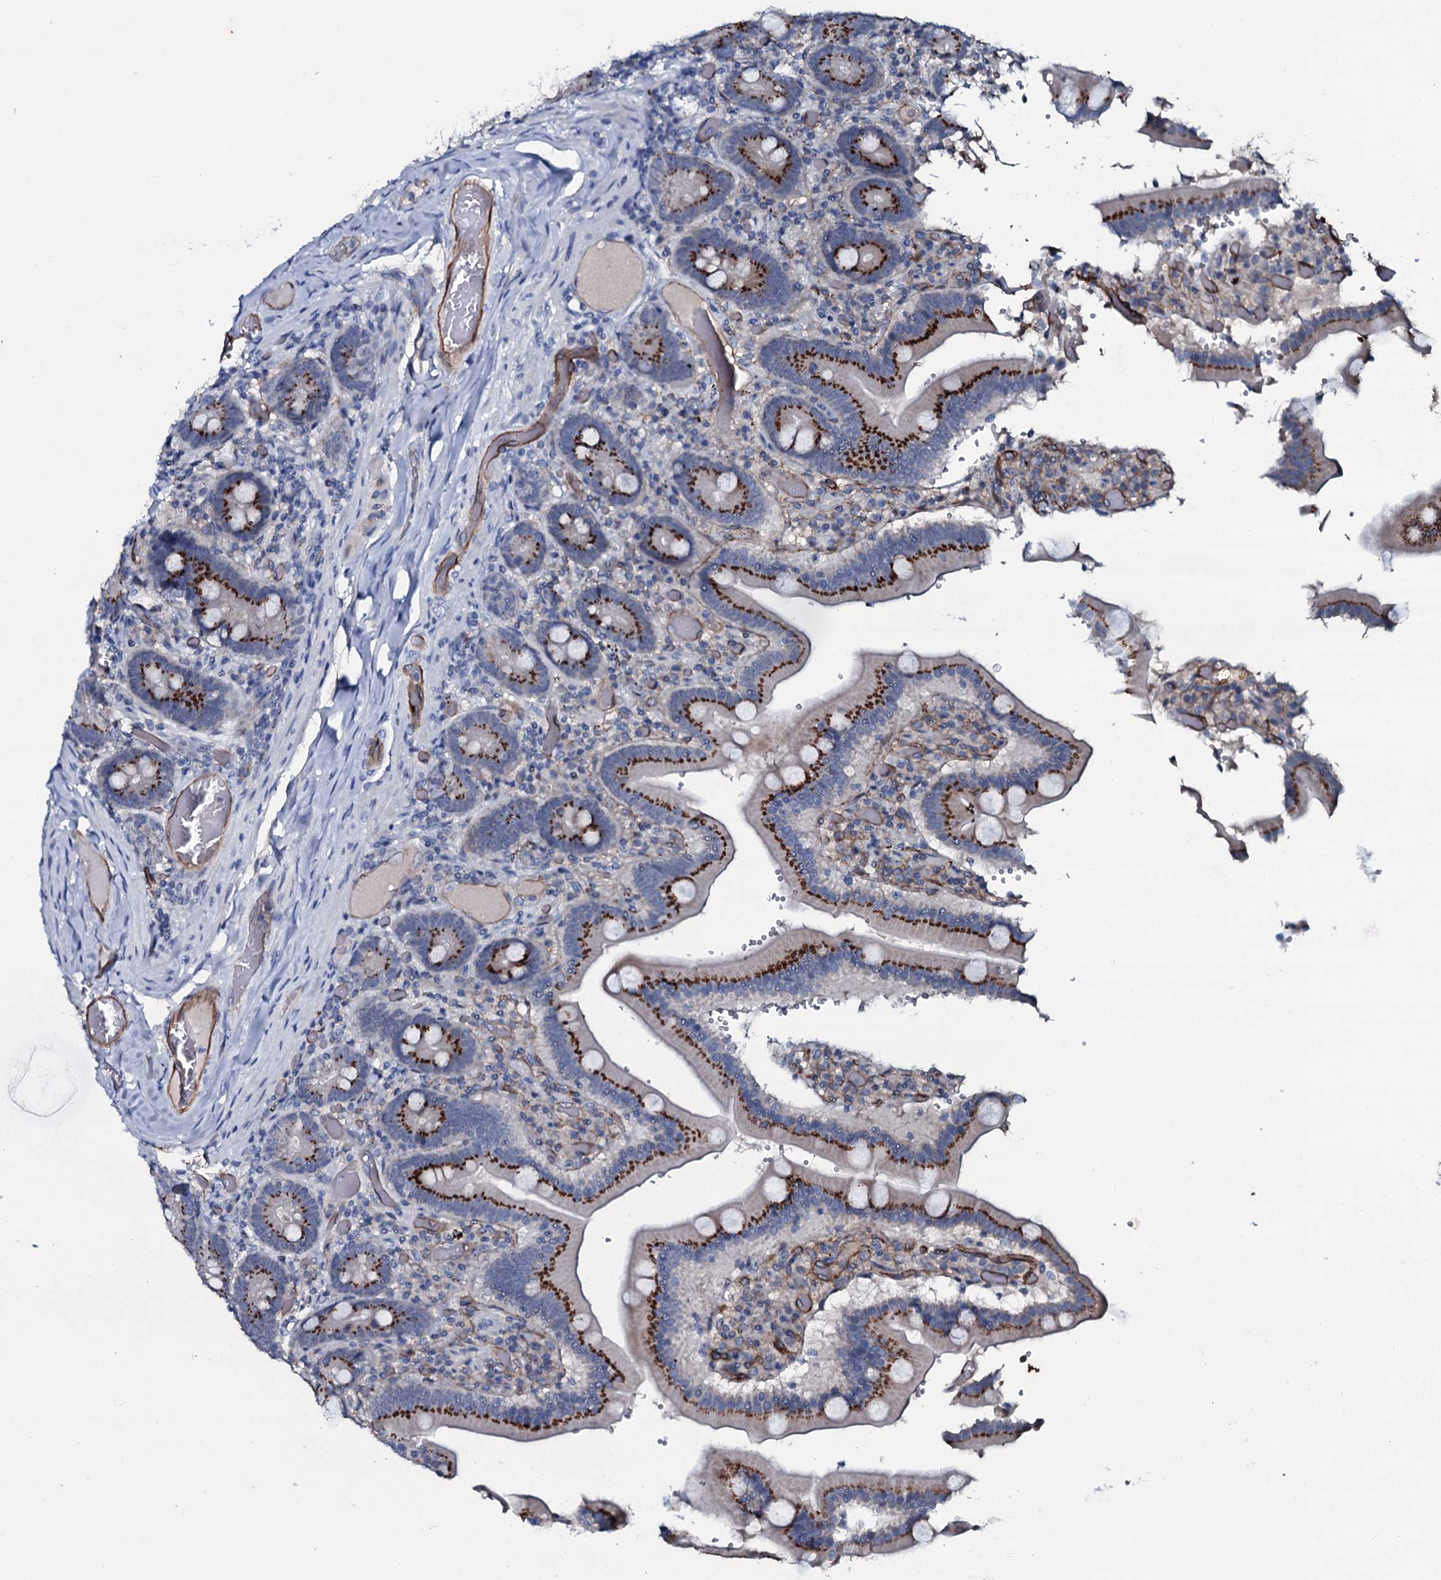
{"staining": {"intensity": "strong", "quantity": ">75%", "location": "cytoplasmic/membranous"}, "tissue": "duodenum", "cell_type": "Glandular cells", "image_type": "normal", "snomed": [{"axis": "morphology", "description": "Normal tissue, NOS"}, {"axis": "topography", "description": "Duodenum"}], "caption": "A high-resolution image shows immunohistochemistry (IHC) staining of normal duodenum, which shows strong cytoplasmic/membranous staining in about >75% of glandular cells.", "gene": "CLEC14A", "patient": {"sex": "female", "age": 62}}